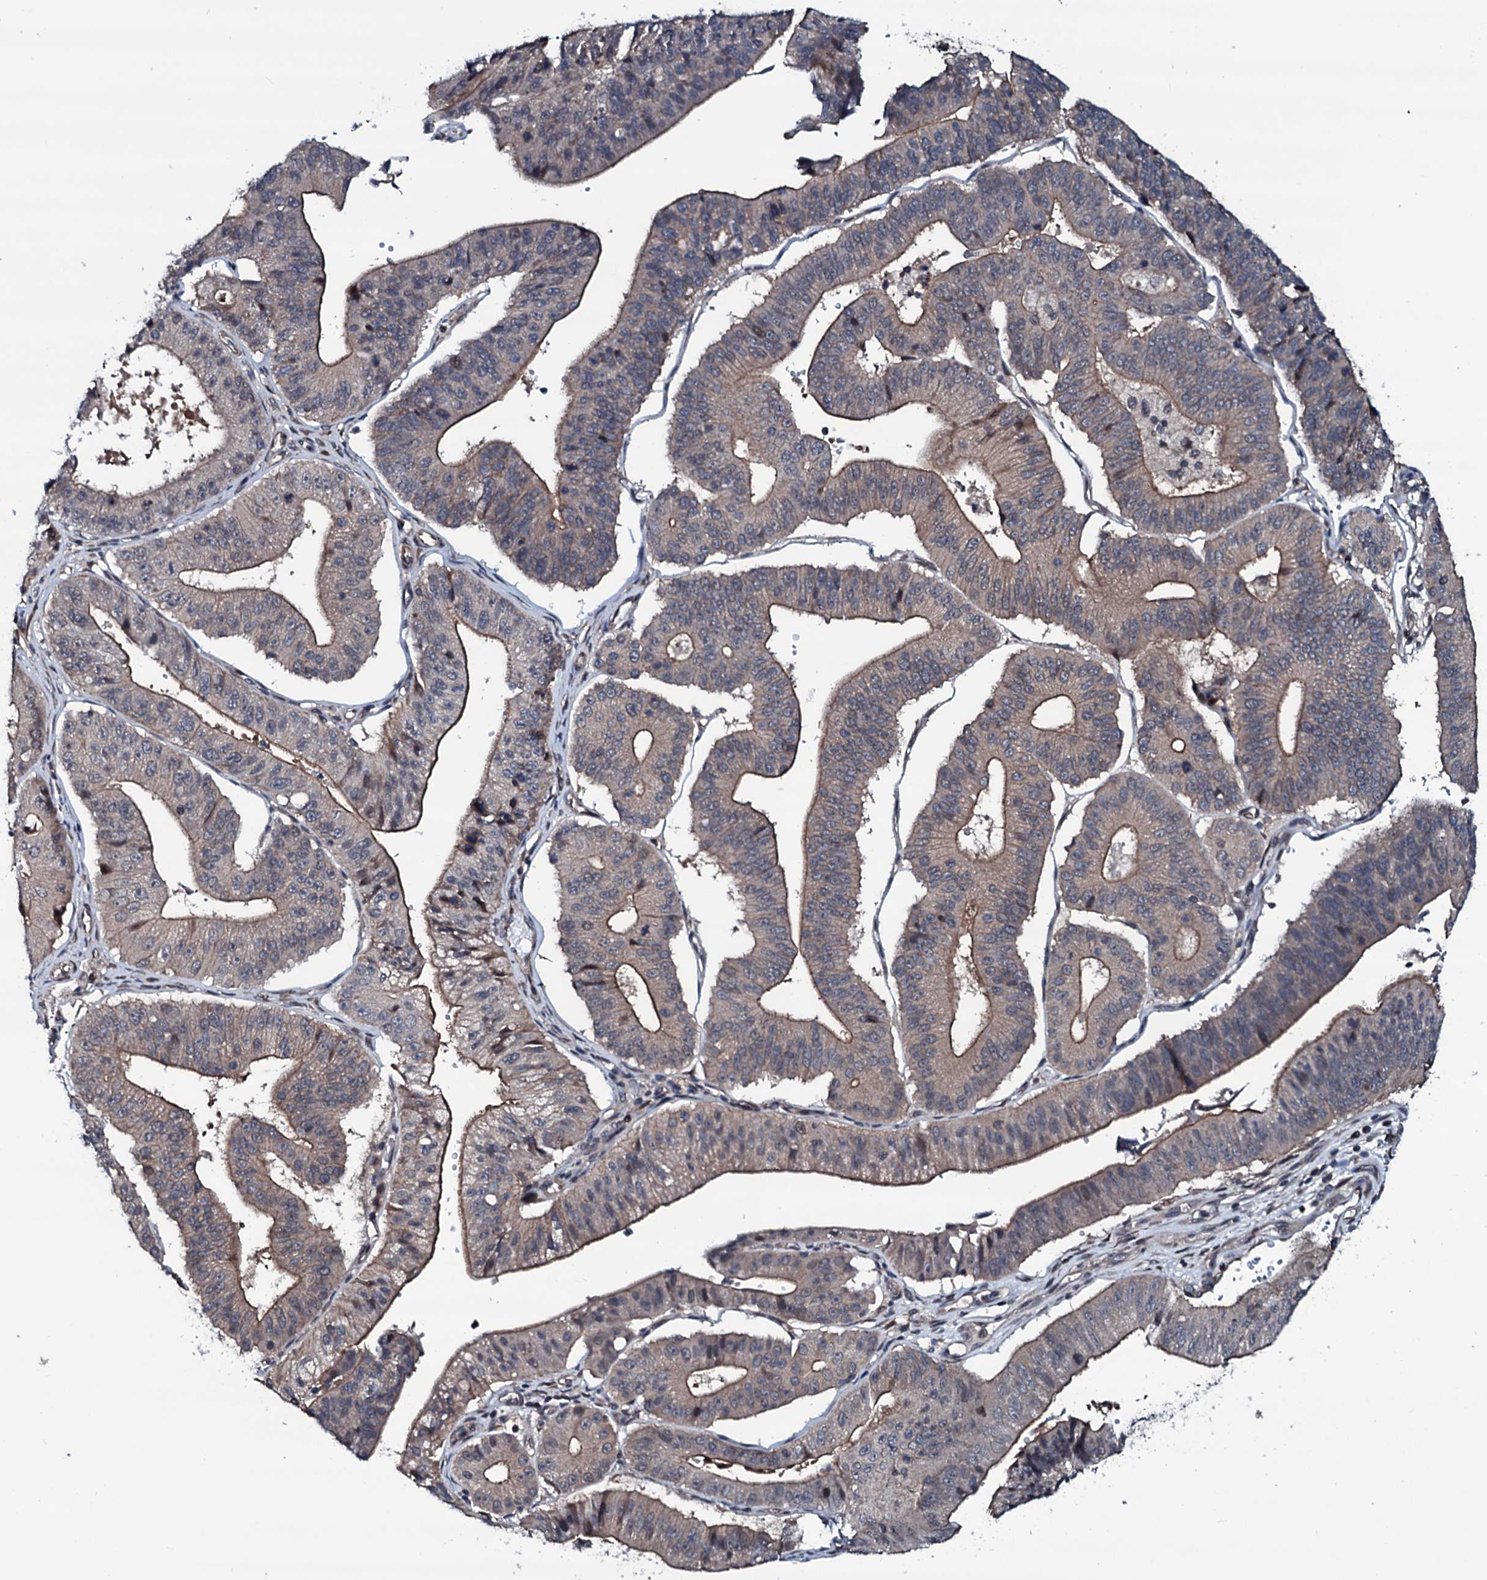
{"staining": {"intensity": "moderate", "quantity": "25%-75%", "location": "cytoplasmic/membranous"}, "tissue": "stomach cancer", "cell_type": "Tumor cells", "image_type": "cancer", "snomed": [{"axis": "morphology", "description": "Adenocarcinoma, NOS"}, {"axis": "topography", "description": "Stomach"}], "caption": "A brown stain labels moderate cytoplasmic/membranous staining of a protein in adenocarcinoma (stomach) tumor cells.", "gene": "OGFOD2", "patient": {"sex": "male", "age": 59}}